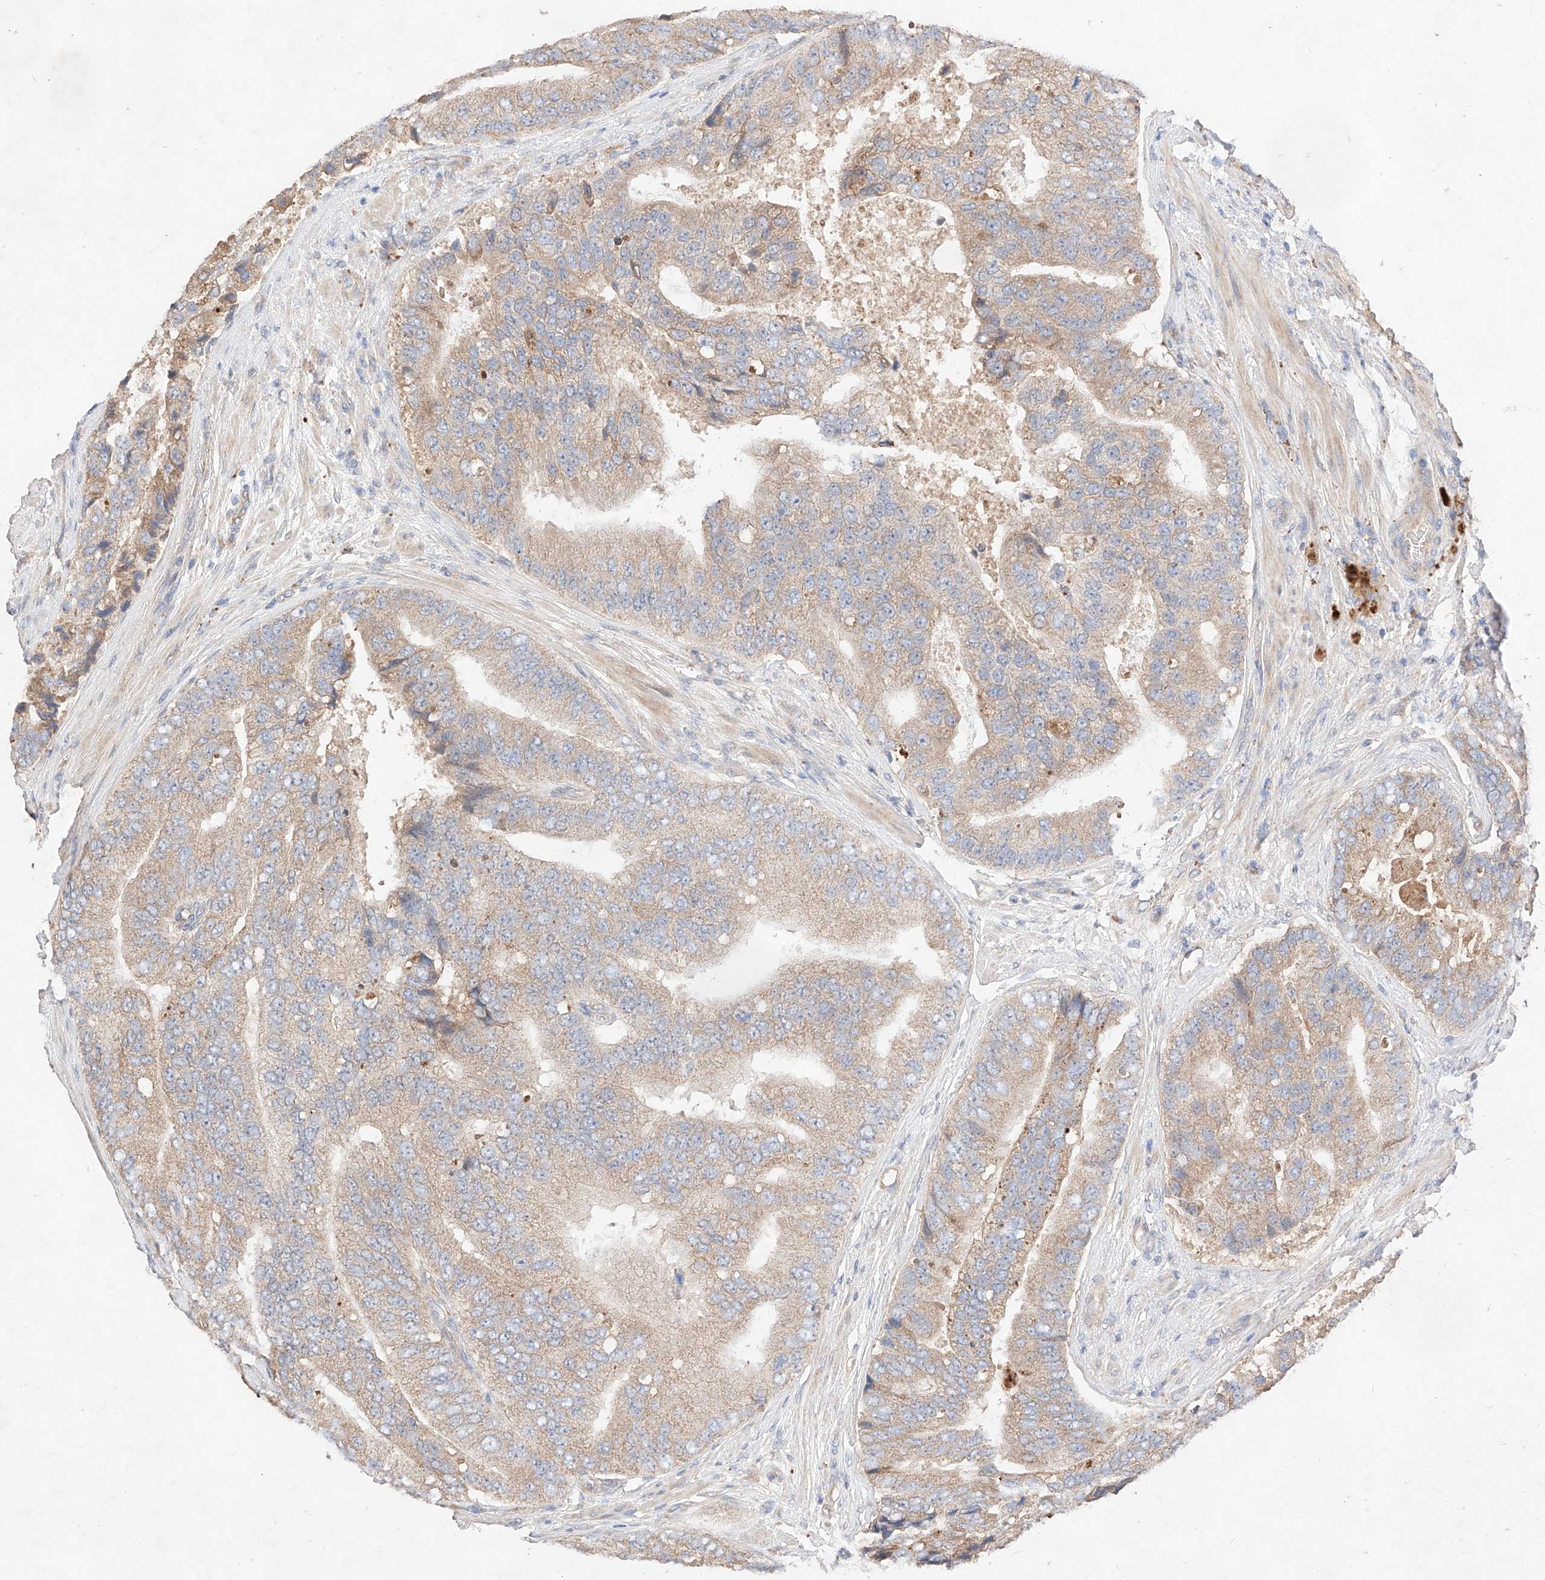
{"staining": {"intensity": "weak", "quantity": ">75%", "location": "cytoplasmic/membranous"}, "tissue": "prostate cancer", "cell_type": "Tumor cells", "image_type": "cancer", "snomed": [{"axis": "morphology", "description": "Adenocarcinoma, High grade"}, {"axis": "topography", "description": "Prostate"}], "caption": "A high-resolution micrograph shows IHC staining of high-grade adenocarcinoma (prostate), which displays weak cytoplasmic/membranous staining in about >75% of tumor cells.", "gene": "C6orf62", "patient": {"sex": "male", "age": 70}}